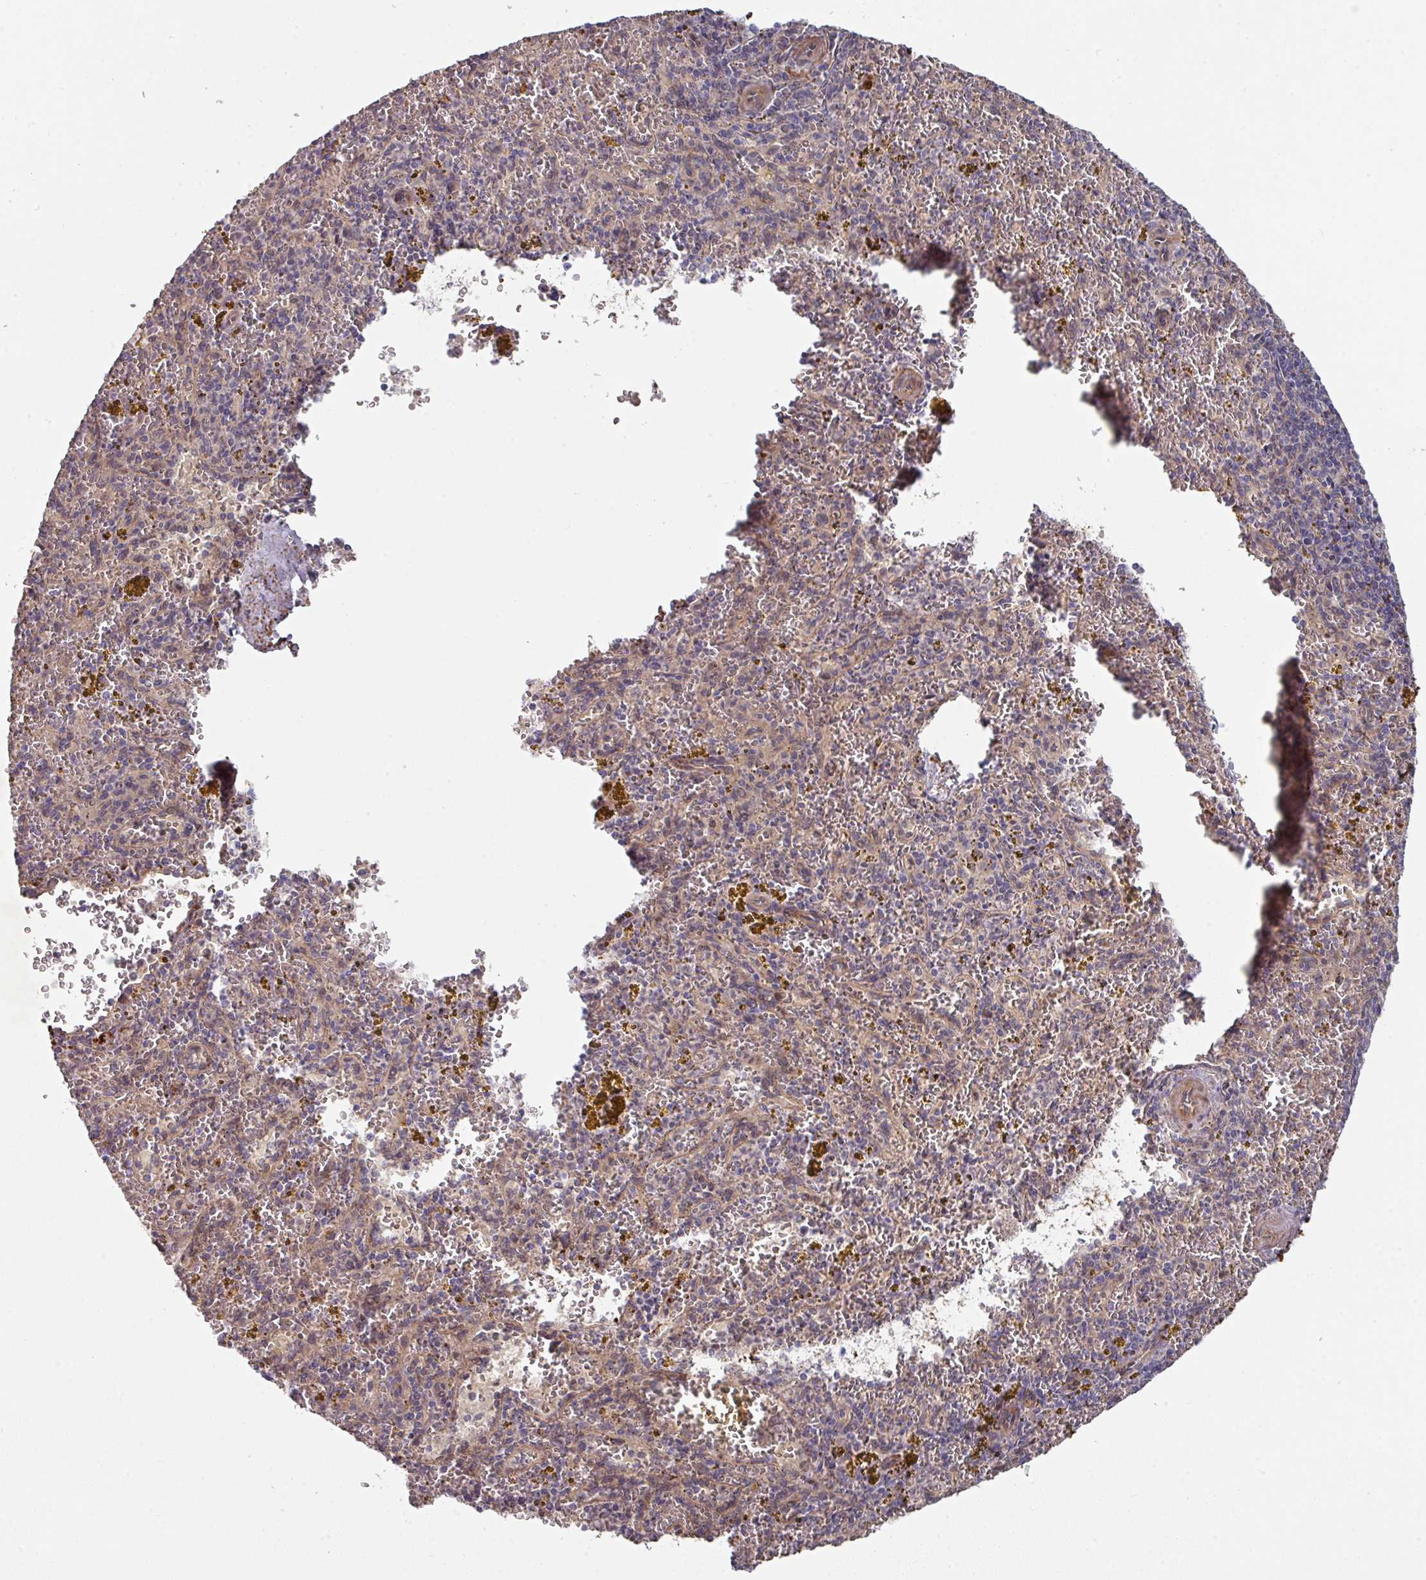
{"staining": {"intensity": "weak", "quantity": "<25%", "location": "cytoplasmic/membranous"}, "tissue": "spleen", "cell_type": "Cells in red pulp", "image_type": "normal", "snomed": [{"axis": "morphology", "description": "Normal tissue, NOS"}, {"axis": "topography", "description": "Spleen"}], "caption": "Cells in red pulp are negative for brown protein staining in benign spleen. The staining is performed using DAB brown chromogen with nuclei counter-stained in using hematoxylin.", "gene": "DCAF12L1", "patient": {"sex": "male", "age": 57}}